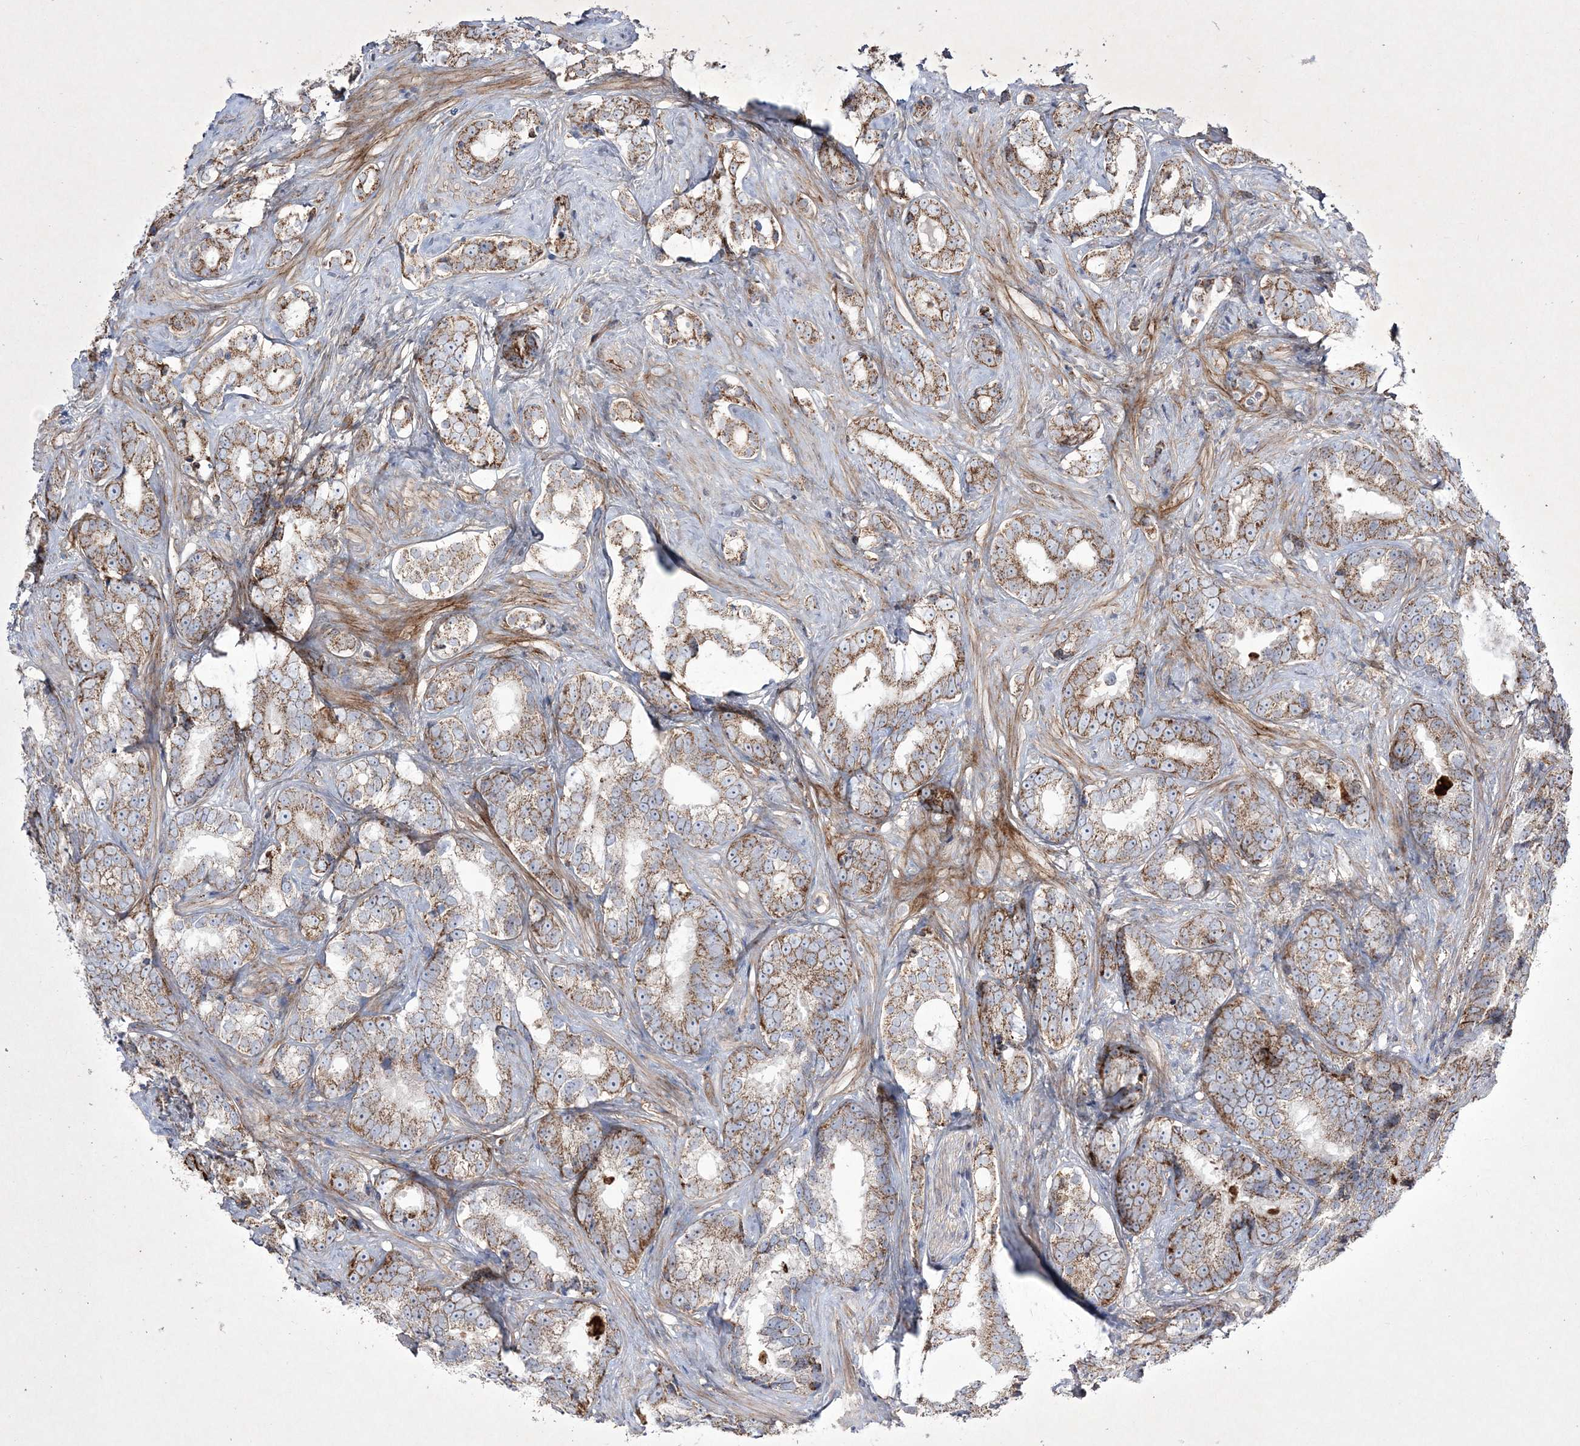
{"staining": {"intensity": "moderate", "quantity": ">75%", "location": "cytoplasmic/membranous"}, "tissue": "prostate cancer", "cell_type": "Tumor cells", "image_type": "cancer", "snomed": [{"axis": "morphology", "description": "Adenocarcinoma, High grade"}, {"axis": "topography", "description": "Prostate"}], "caption": "Prostate adenocarcinoma (high-grade) stained for a protein displays moderate cytoplasmic/membranous positivity in tumor cells.", "gene": "RICTOR", "patient": {"sex": "male", "age": 66}}